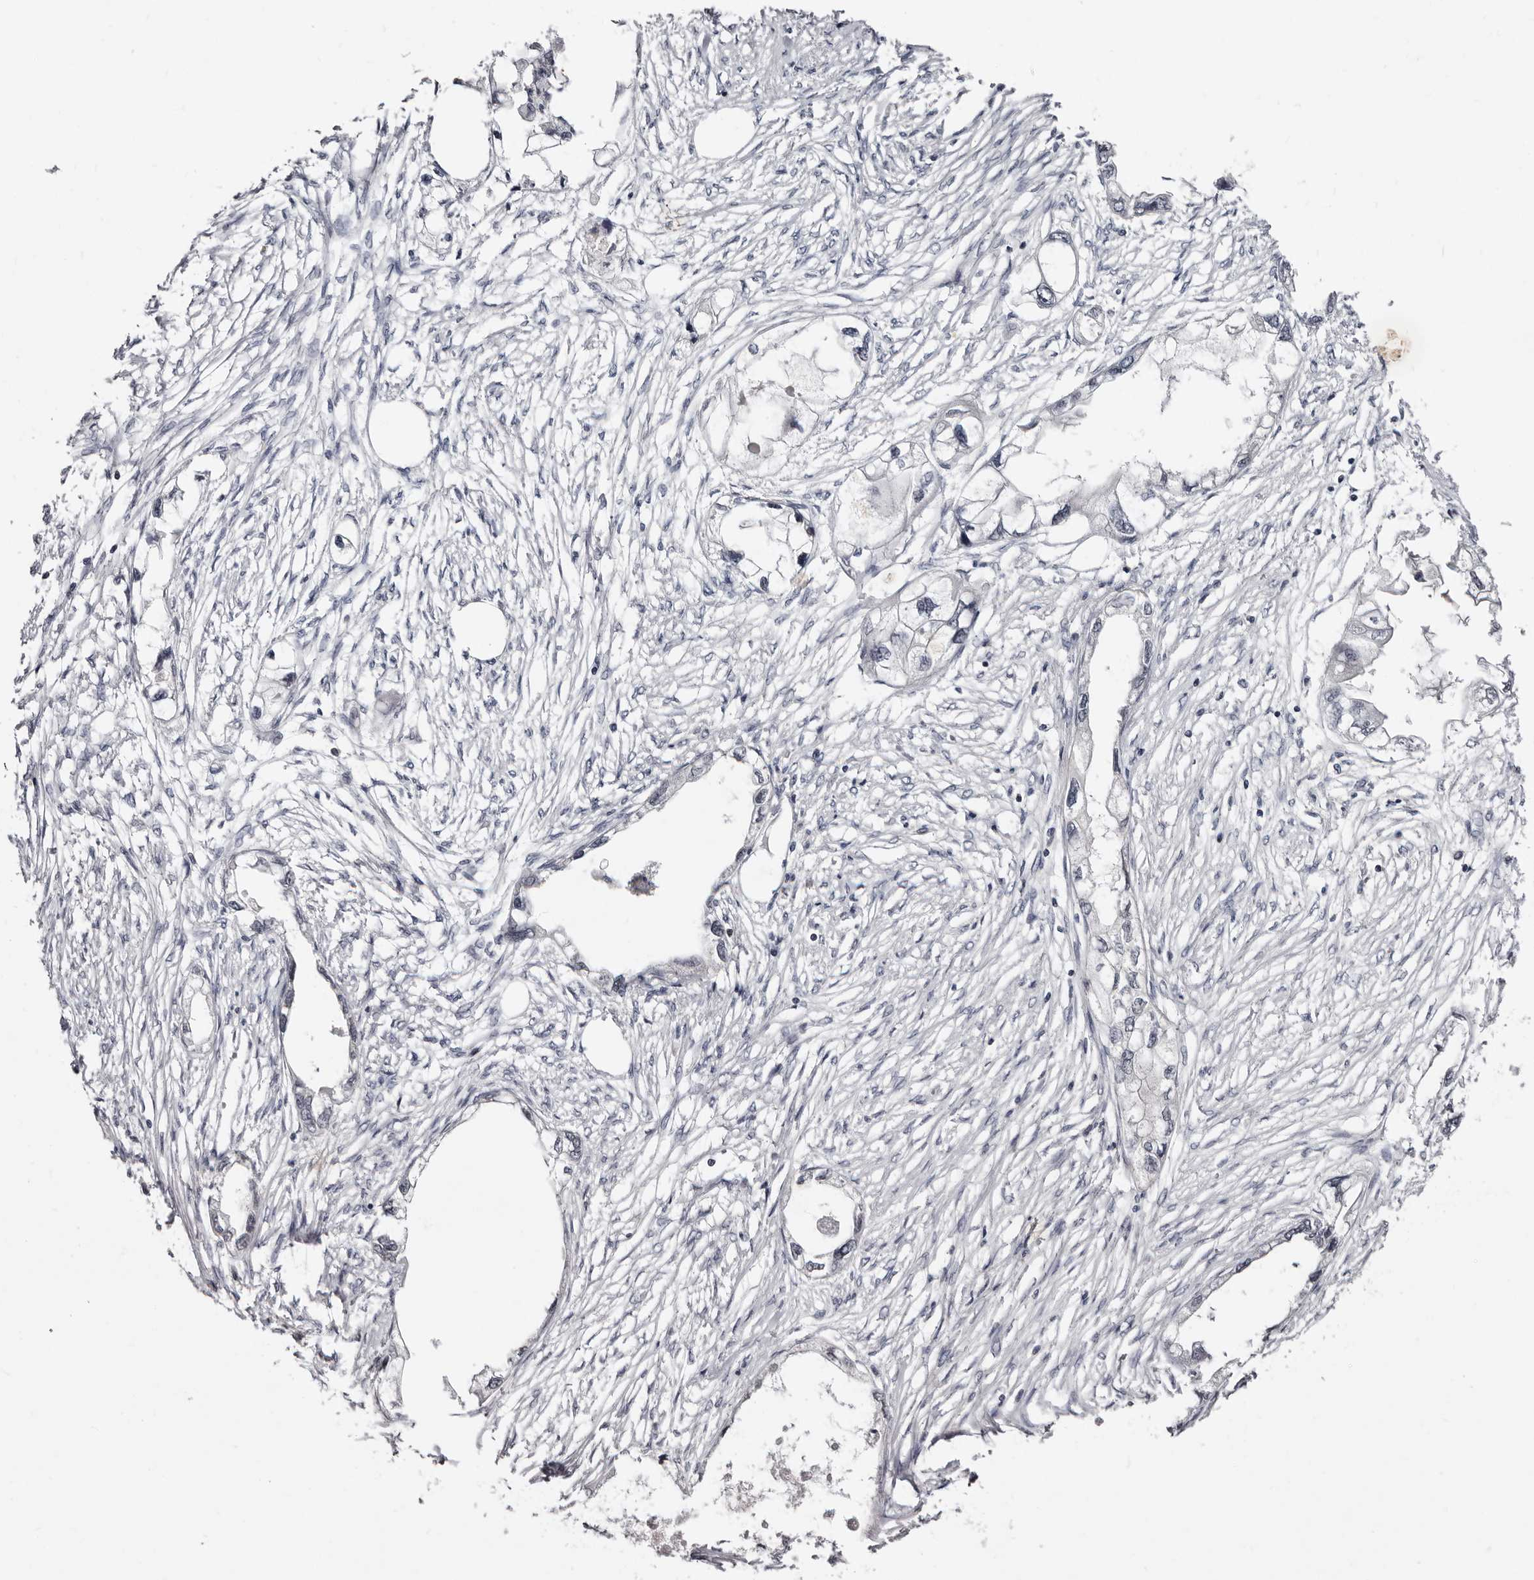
{"staining": {"intensity": "negative", "quantity": "none", "location": "none"}, "tissue": "endometrial cancer", "cell_type": "Tumor cells", "image_type": "cancer", "snomed": [{"axis": "morphology", "description": "Adenocarcinoma, NOS"}, {"axis": "morphology", "description": "Adenocarcinoma, metastatic, NOS"}, {"axis": "topography", "description": "Adipose tissue"}, {"axis": "topography", "description": "Endometrium"}], "caption": "The histopathology image displays no significant staining in tumor cells of endometrial adenocarcinoma.", "gene": "PHF20L1", "patient": {"sex": "female", "age": 67}}